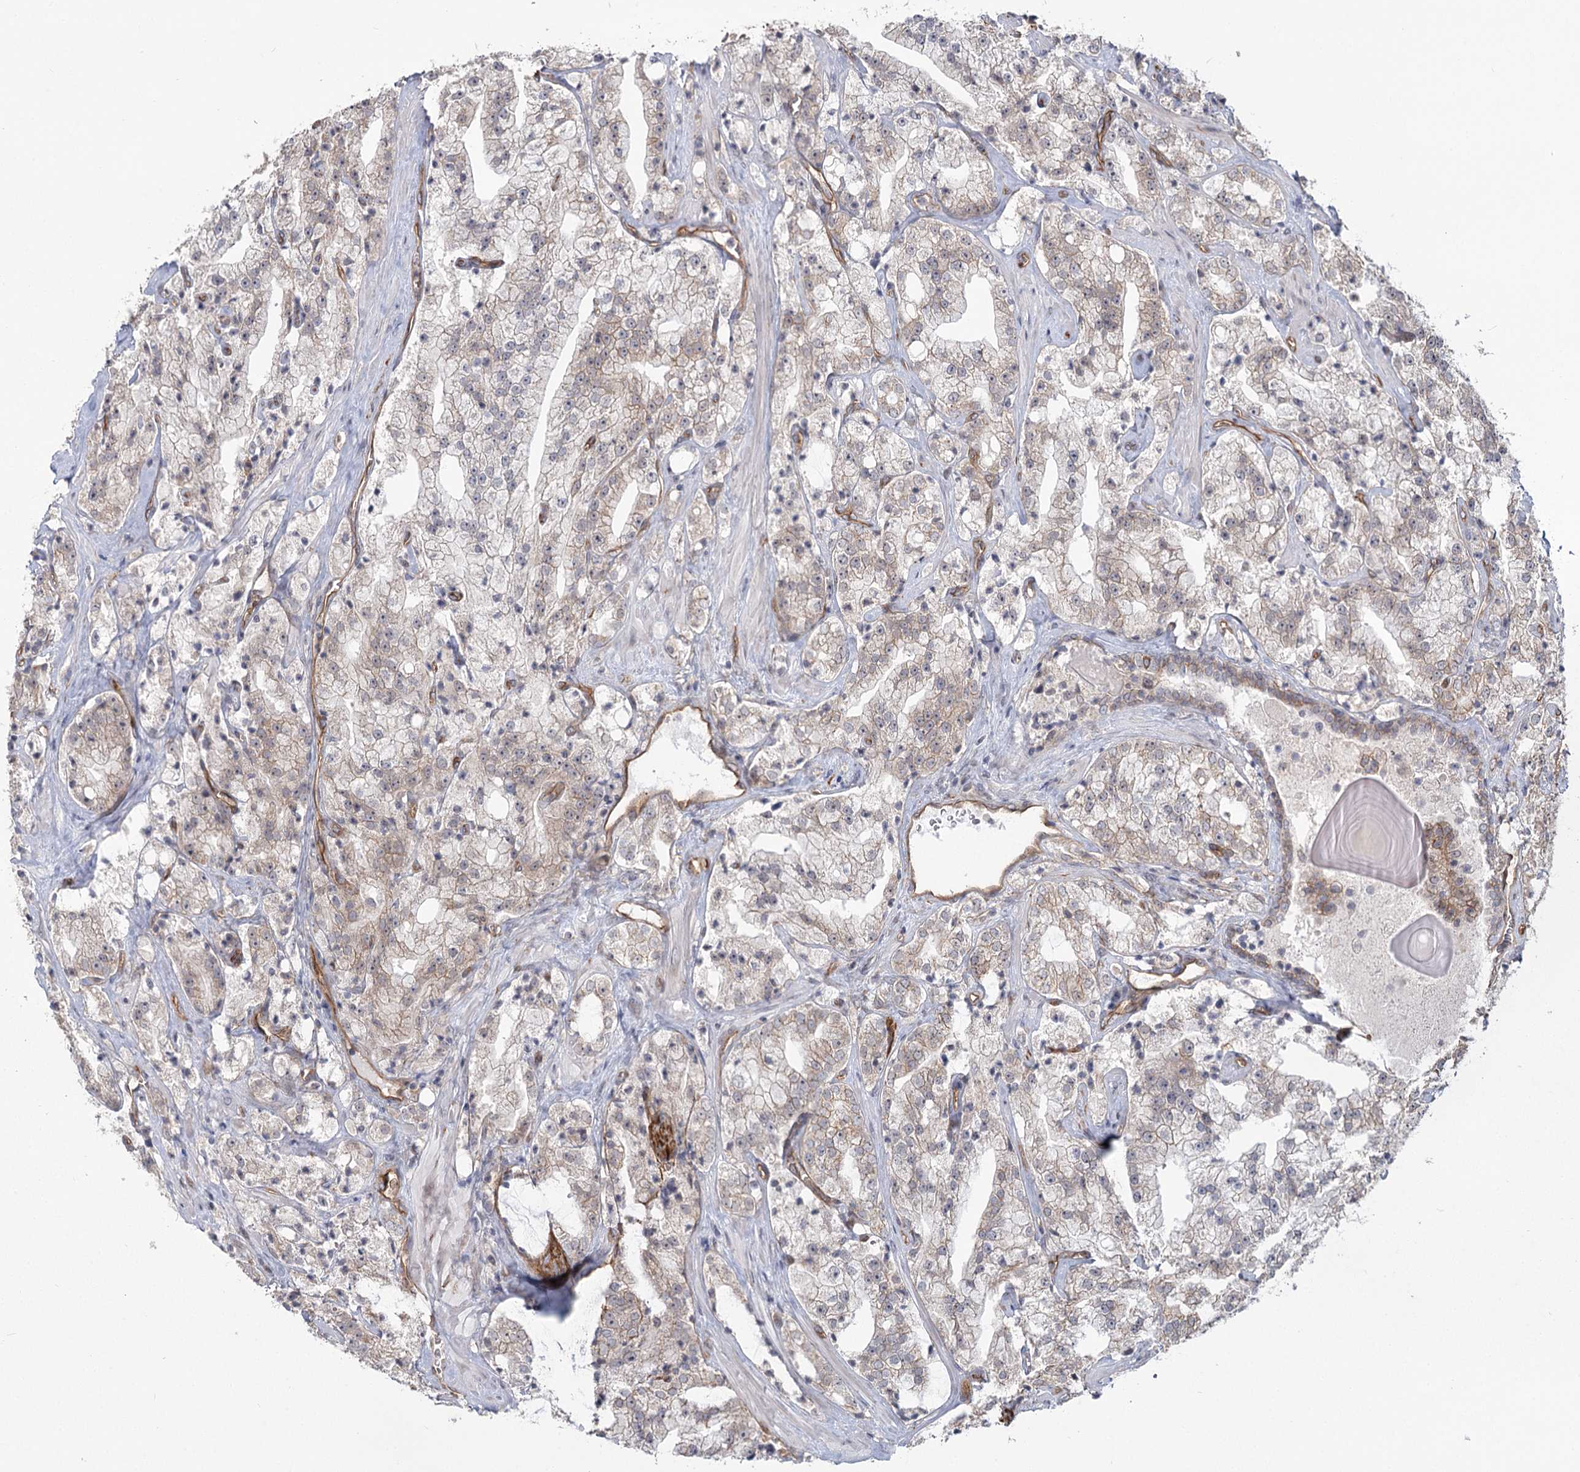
{"staining": {"intensity": "weak", "quantity": "<25%", "location": "cytoplasmic/membranous"}, "tissue": "prostate cancer", "cell_type": "Tumor cells", "image_type": "cancer", "snomed": [{"axis": "morphology", "description": "Adenocarcinoma, High grade"}, {"axis": "topography", "description": "Prostate"}], "caption": "Image shows no protein expression in tumor cells of prostate cancer (adenocarcinoma (high-grade)) tissue.", "gene": "RPP14", "patient": {"sex": "male", "age": 64}}